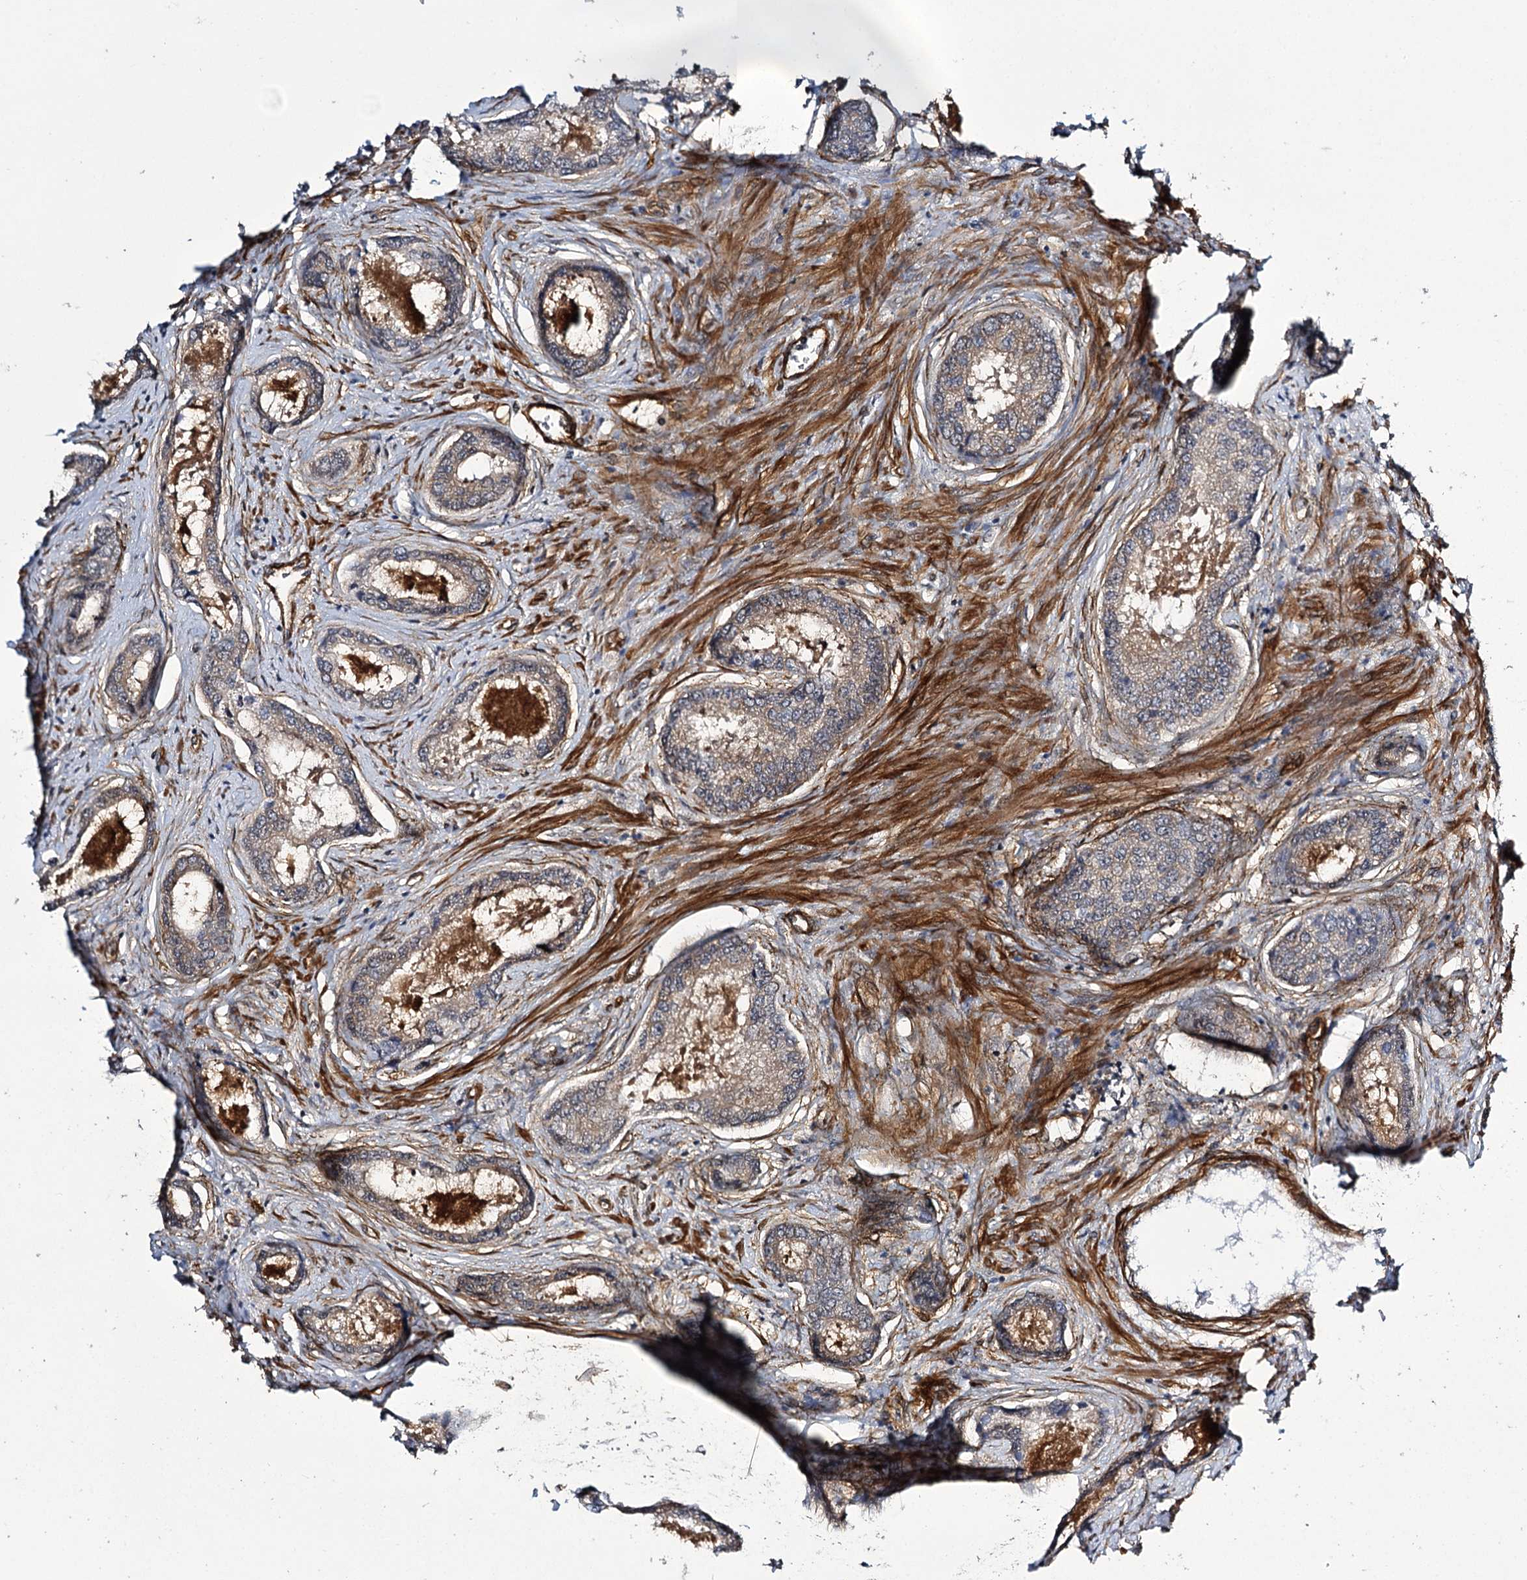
{"staining": {"intensity": "weak", "quantity": "25%-75%", "location": "cytoplasmic/membranous"}, "tissue": "prostate cancer", "cell_type": "Tumor cells", "image_type": "cancer", "snomed": [{"axis": "morphology", "description": "Adenocarcinoma, Low grade"}, {"axis": "topography", "description": "Prostate"}], "caption": "Immunohistochemistry histopathology image of prostate adenocarcinoma (low-grade) stained for a protein (brown), which displays low levels of weak cytoplasmic/membranous staining in approximately 25%-75% of tumor cells.", "gene": "MYO1C", "patient": {"sex": "male", "age": 68}}